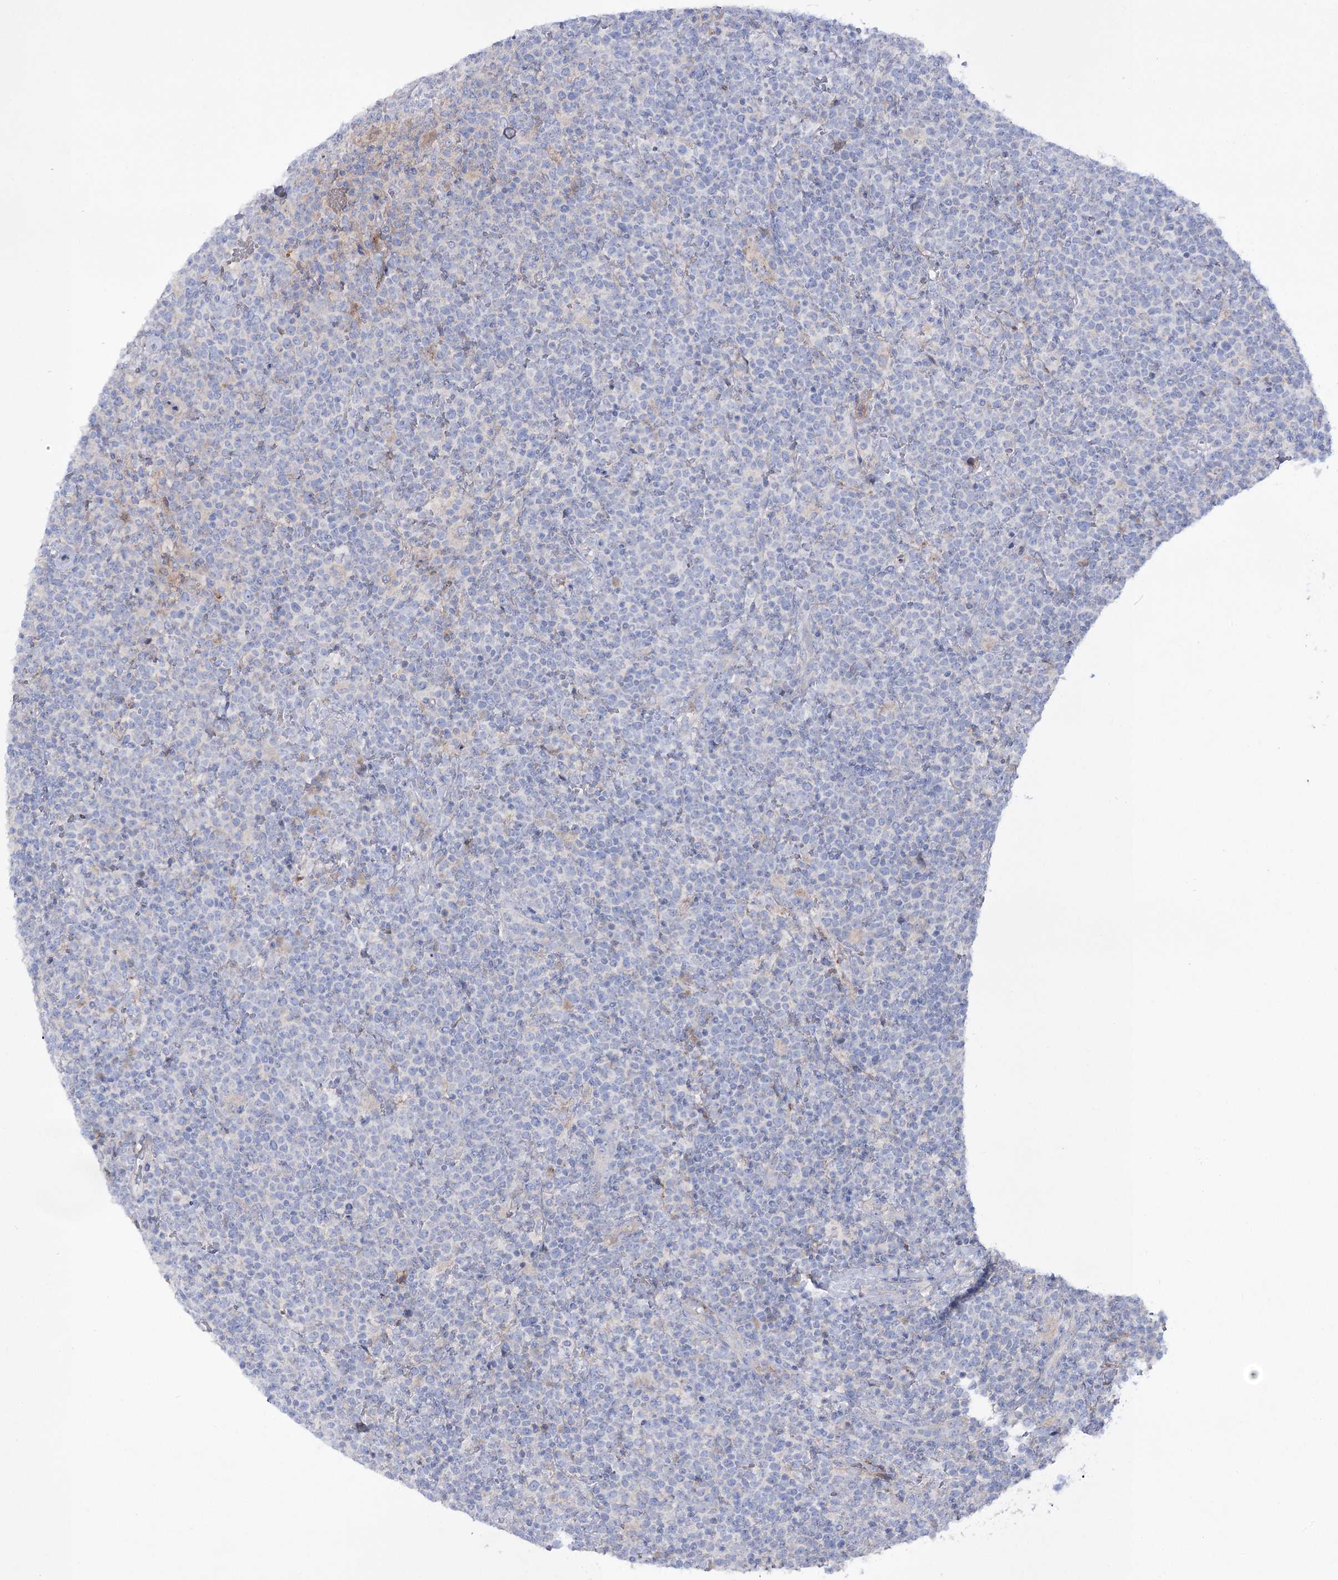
{"staining": {"intensity": "negative", "quantity": "none", "location": "none"}, "tissue": "lymphoma", "cell_type": "Tumor cells", "image_type": "cancer", "snomed": [{"axis": "morphology", "description": "Malignant lymphoma, non-Hodgkin's type, High grade"}, {"axis": "topography", "description": "Lymph node"}], "caption": "Protein analysis of lymphoma shows no significant expression in tumor cells.", "gene": "NAGLU", "patient": {"sex": "male", "age": 61}}